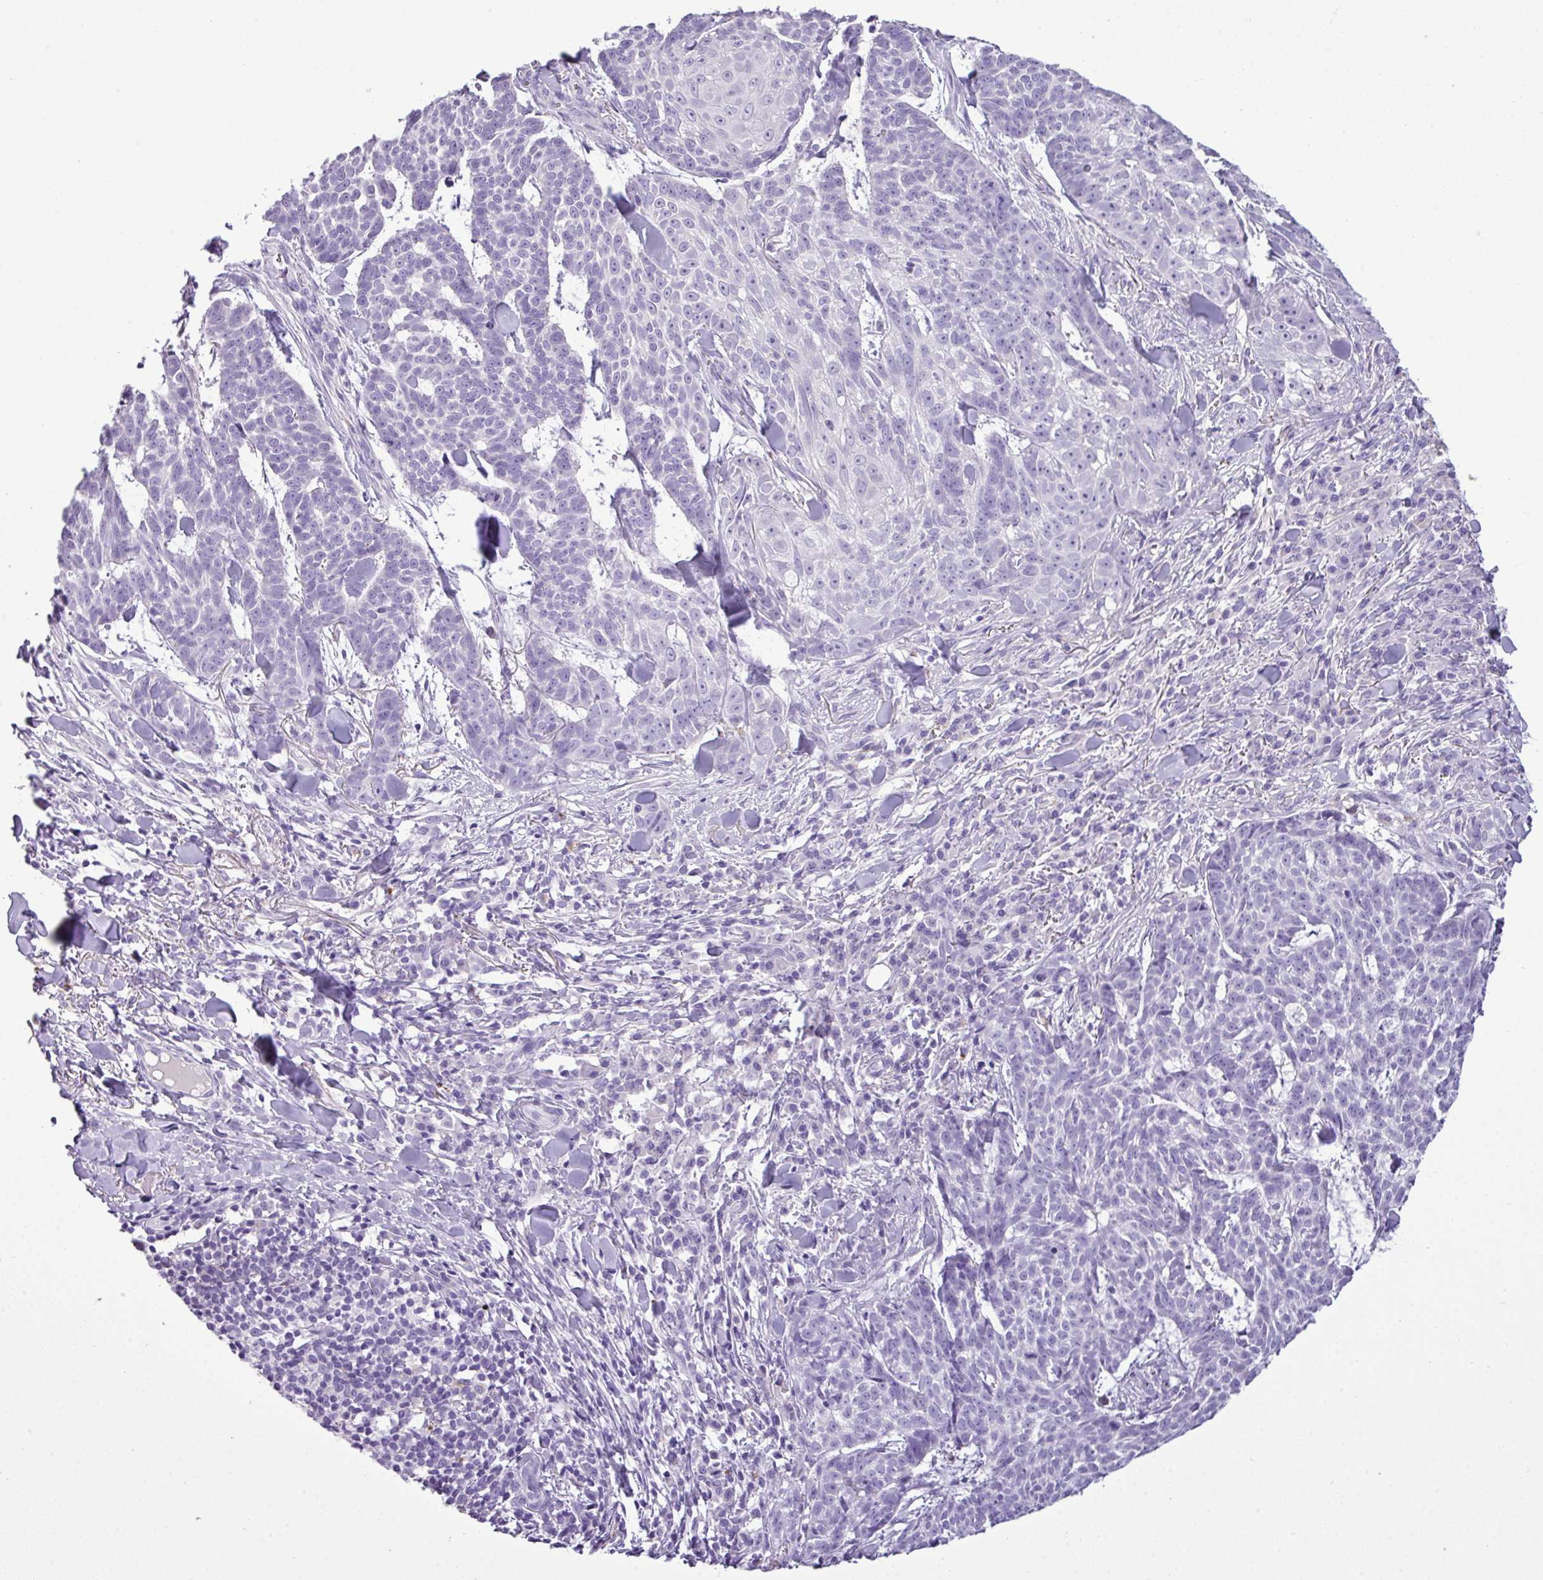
{"staining": {"intensity": "negative", "quantity": "none", "location": "none"}, "tissue": "skin cancer", "cell_type": "Tumor cells", "image_type": "cancer", "snomed": [{"axis": "morphology", "description": "Basal cell carcinoma"}, {"axis": "topography", "description": "Skin"}], "caption": "IHC photomicrograph of neoplastic tissue: human skin cancer (basal cell carcinoma) stained with DAB (3,3'-diaminobenzidine) exhibits no significant protein positivity in tumor cells.", "gene": "RBMXL2", "patient": {"sex": "female", "age": 93}}